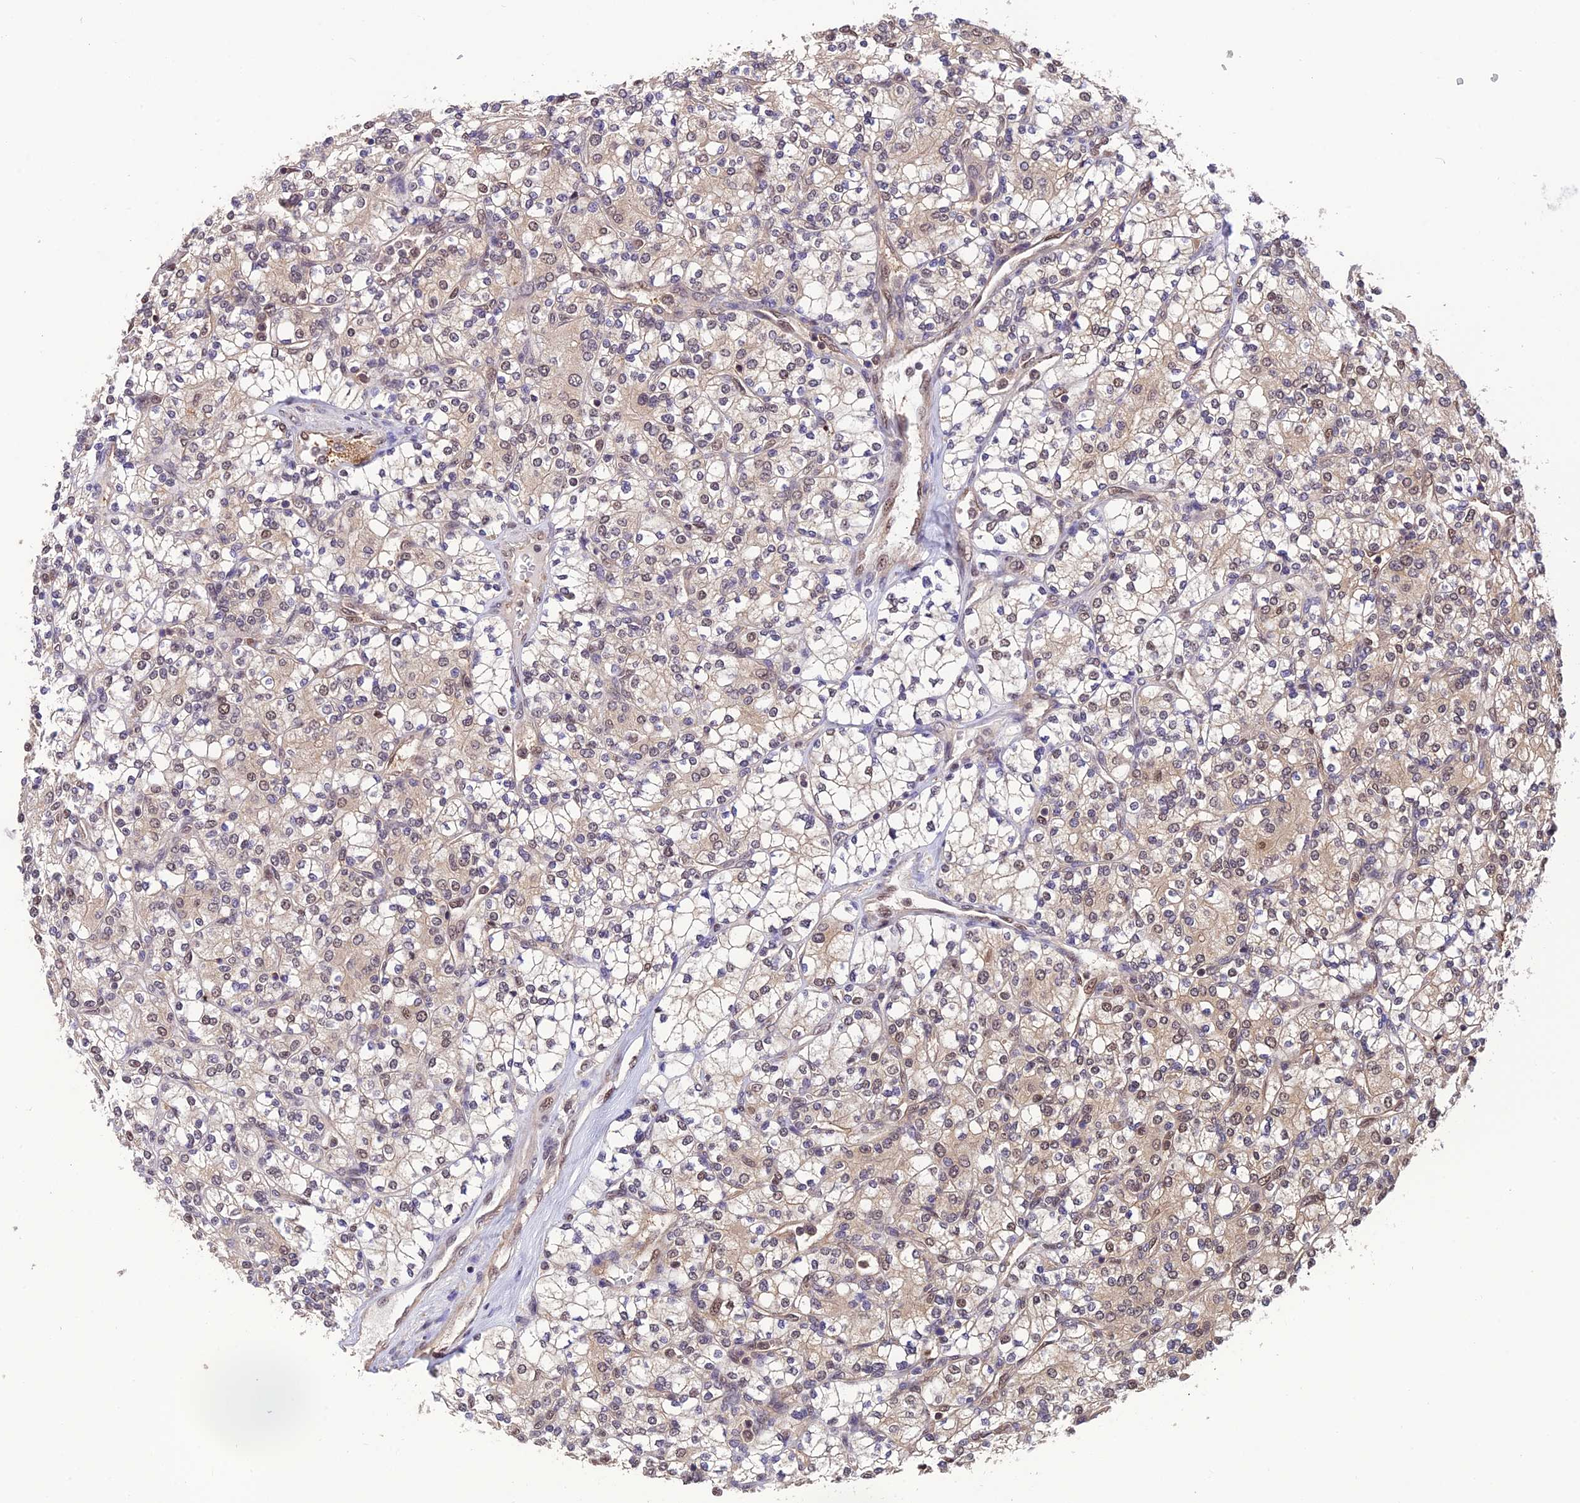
{"staining": {"intensity": "weak", "quantity": "25%-75%", "location": "cytoplasmic/membranous,nuclear"}, "tissue": "renal cancer", "cell_type": "Tumor cells", "image_type": "cancer", "snomed": [{"axis": "morphology", "description": "Adenocarcinoma, NOS"}, {"axis": "topography", "description": "Kidney"}], "caption": "Immunohistochemical staining of human renal adenocarcinoma reveals low levels of weak cytoplasmic/membranous and nuclear protein positivity in approximately 25%-75% of tumor cells. Using DAB (3,3'-diaminobenzidine) (brown) and hematoxylin (blue) stains, captured at high magnification using brightfield microscopy.", "gene": "PSMB3", "patient": {"sex": "male", "age": 77}}